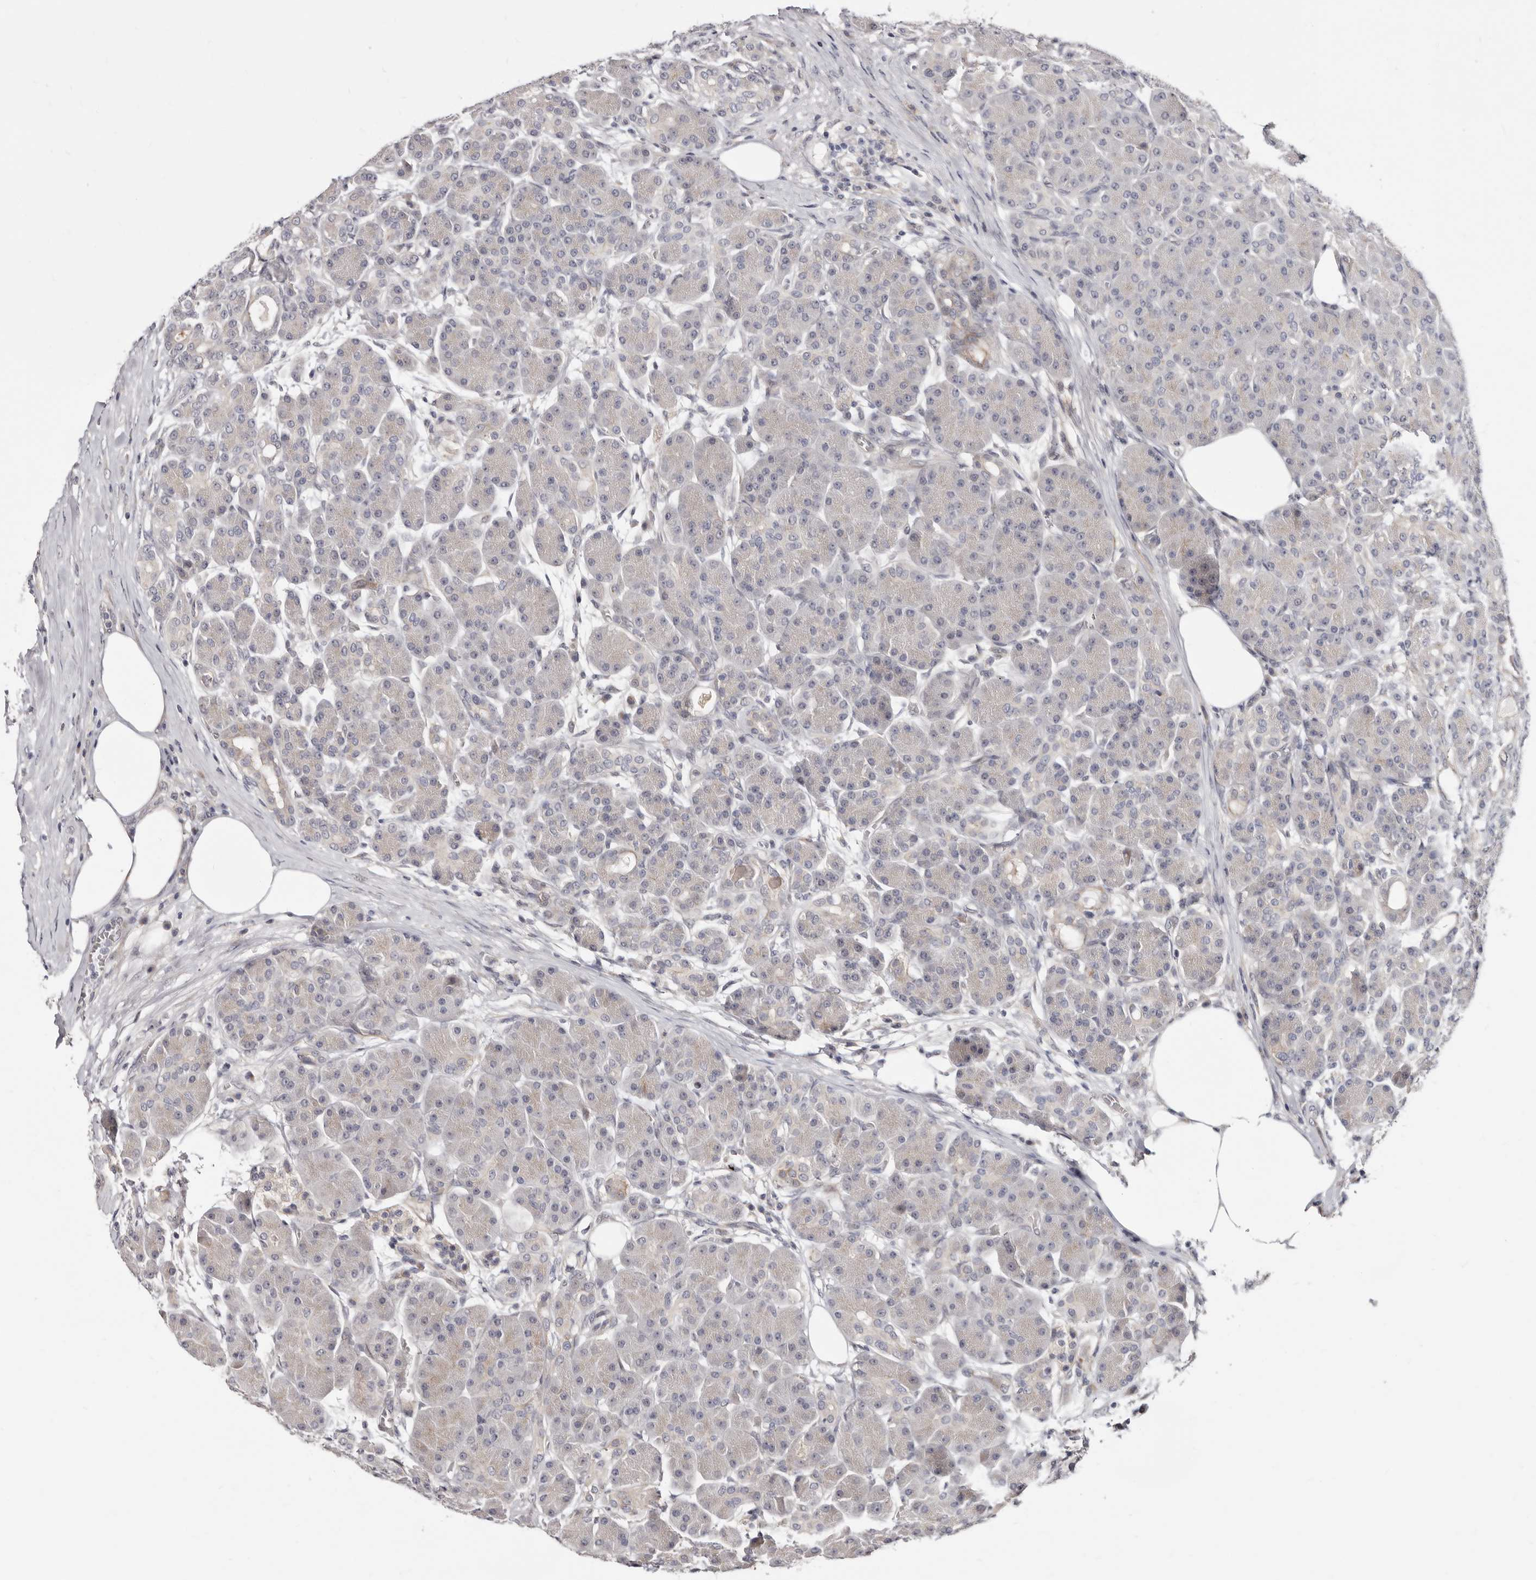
{"staining": {"intensity": "weak", "quantity": "<25%", "location": "cytoplasmic/membranous"}, "tissue": "pancreas", "cell_type": "Exocrine glandular cells", "image_type": "normal", "snomed": [{"axis": "morphology", "description": "Normal tissue, NOS"}, {"axis": "topography", "description": "Pancreas"}], "caption": "High magnification brightfield microscopy of benign pancreas stained with DAB (3,3'-diaminobenzidine) (brown) and counterstained with hematoxylin (blue): exocrine glandular cells show no significant positivity. Brightfield microscopy of IHC stained with DAB (brown) and hematoxylin (blue), captured at high magnification.", "gene": "KLHL4", "patient": {"sex": "male", "age": 63}}